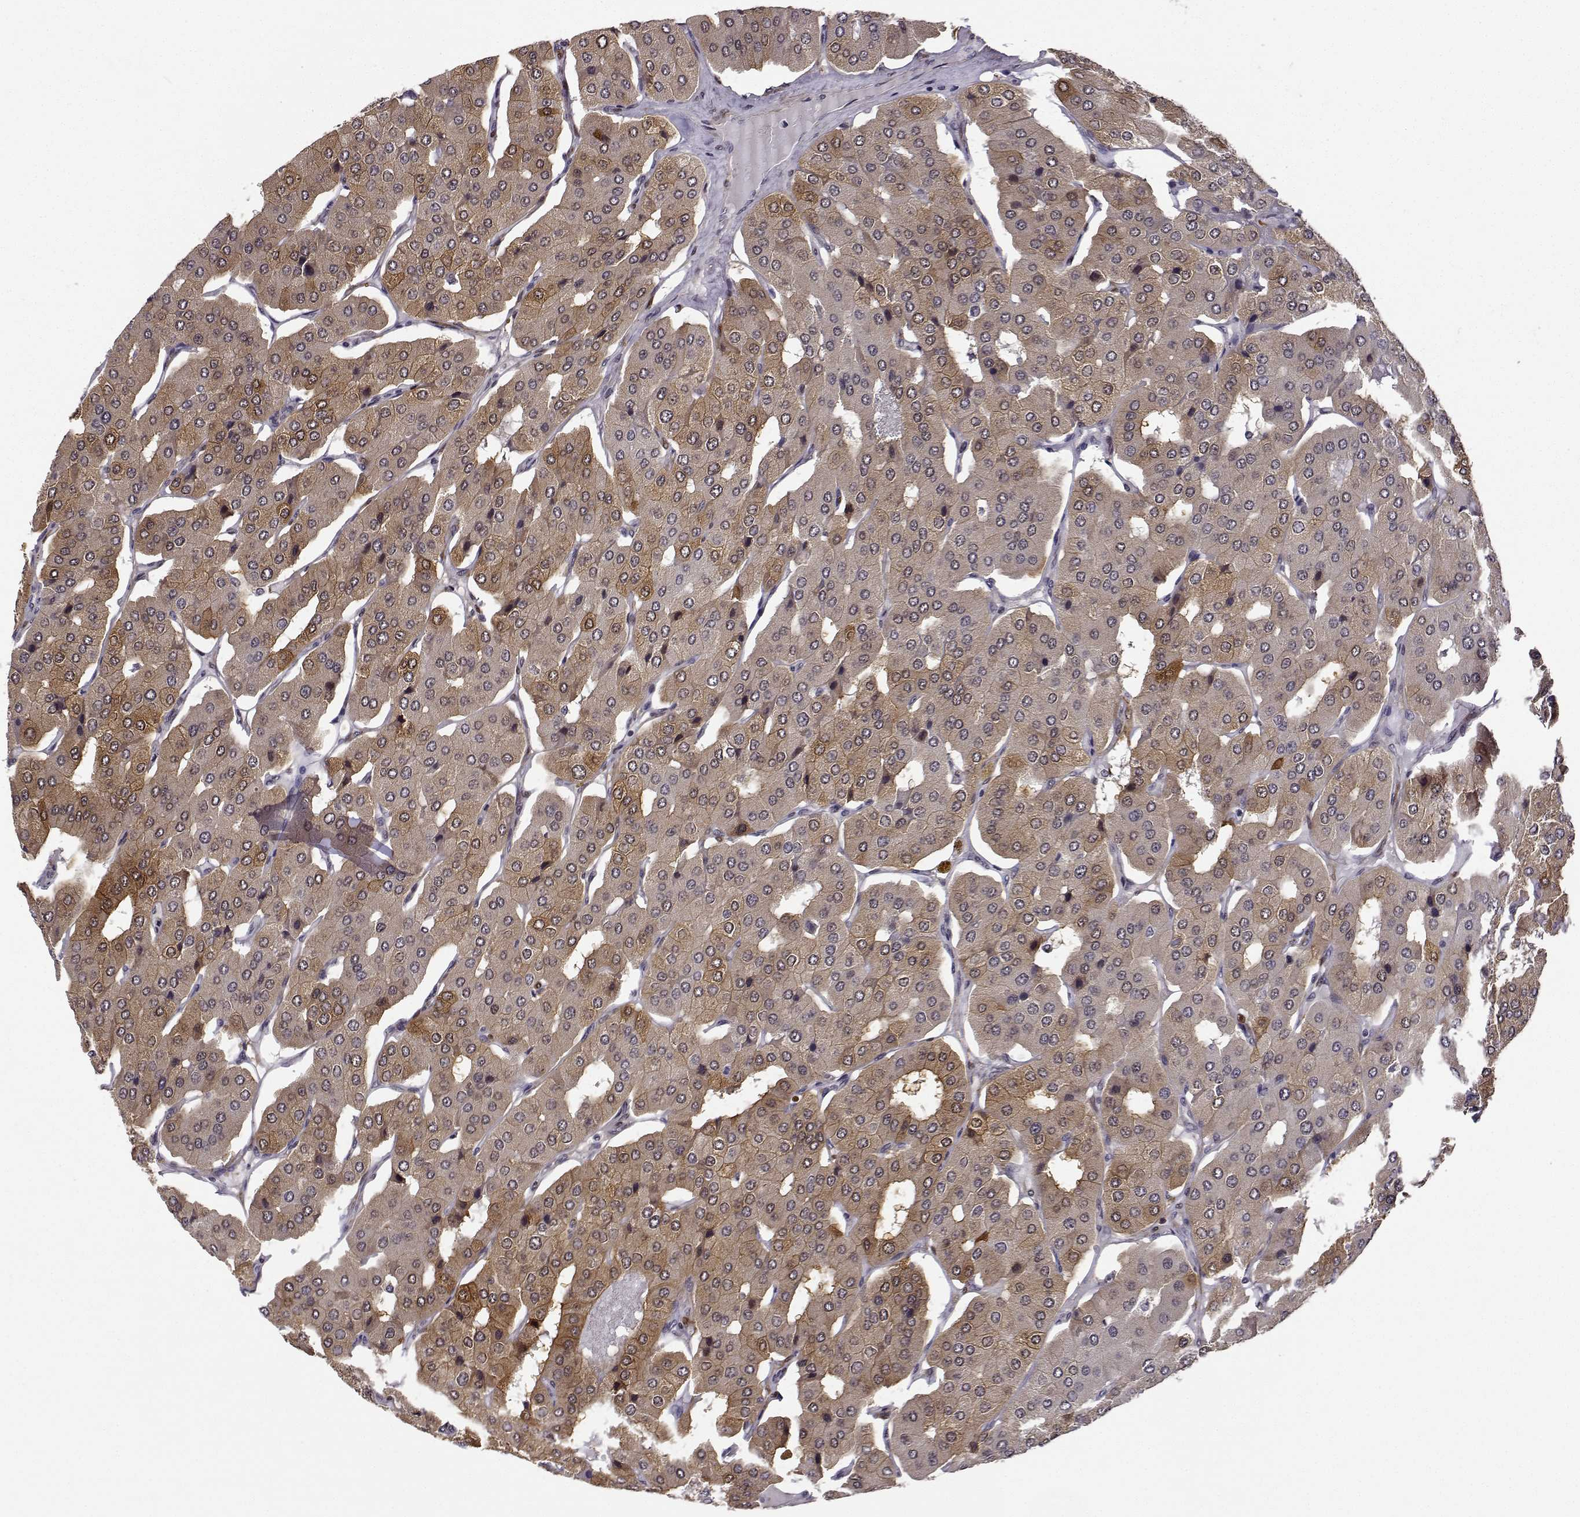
{"staining": {"intensity": "weak", "quantity": ">75%", "location": "cytoplasmic/membranous"}, "tissue": "parathyroid gland", "cell_type": "Glandular cells", "image_type": "normal", "snomed": [{"axis": "morphology", "description": "Normal tissue, NOS"}, {"axis": "morphology", "description": "Adenoma, NOS"}, {"axis": "topography", "description": "Parathyroid gland"}], "caption": "Immunohistochemical staining of benign human parathyroid gland exhibits >75% levels of weak cytoplasmic/membranous protein positivity in about >75% of glandular cells.", "gene": "PHGDH", "patient": {"sex": "female", "age": 86}}